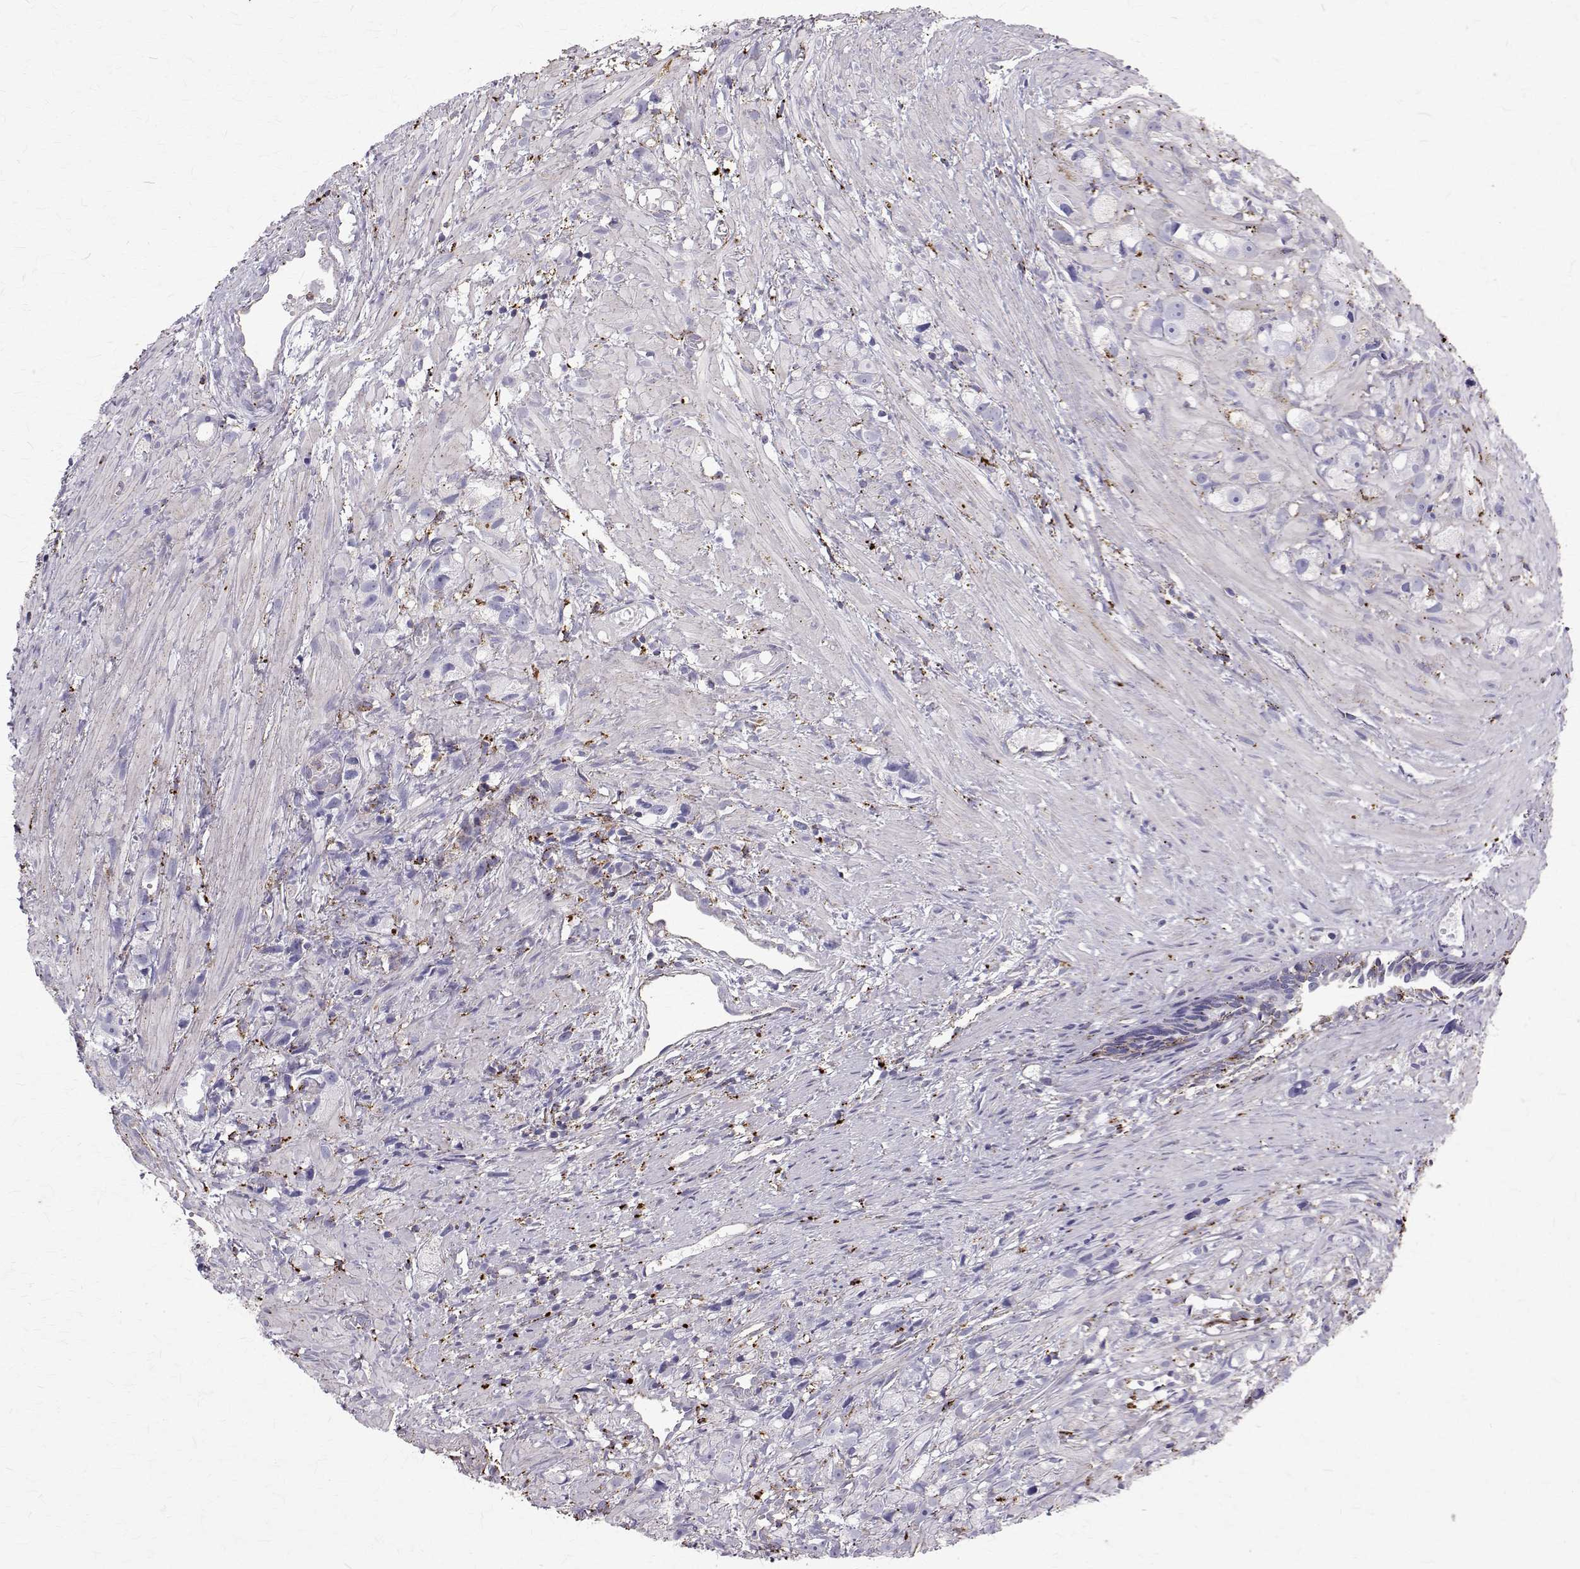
{"staining": {"intensity": "moderate", "quantity": "<25%", "location": "cytoplasmic/membranous"}, "tissue": "prostate cancer", "cell_type": "Tumor cells", "image_type": "cancer", "snomed": [{"axis": "morphology", "description": "Adenocarcinoma, High grade"}, {"axis": "topography", "description": "Prostate"}], "caption": "Protein staining by immunohistochemistry shows moderate cytoplasmic/membranous staining in about <25% of tumor cells in prostate cancer. The protein is stained brown, and the nuclei are stained in blue (DAB IHC with brightfield microscopy, high magnification).", "gene": "TPP1", "patient": {"sex": "male", "age": 75}}